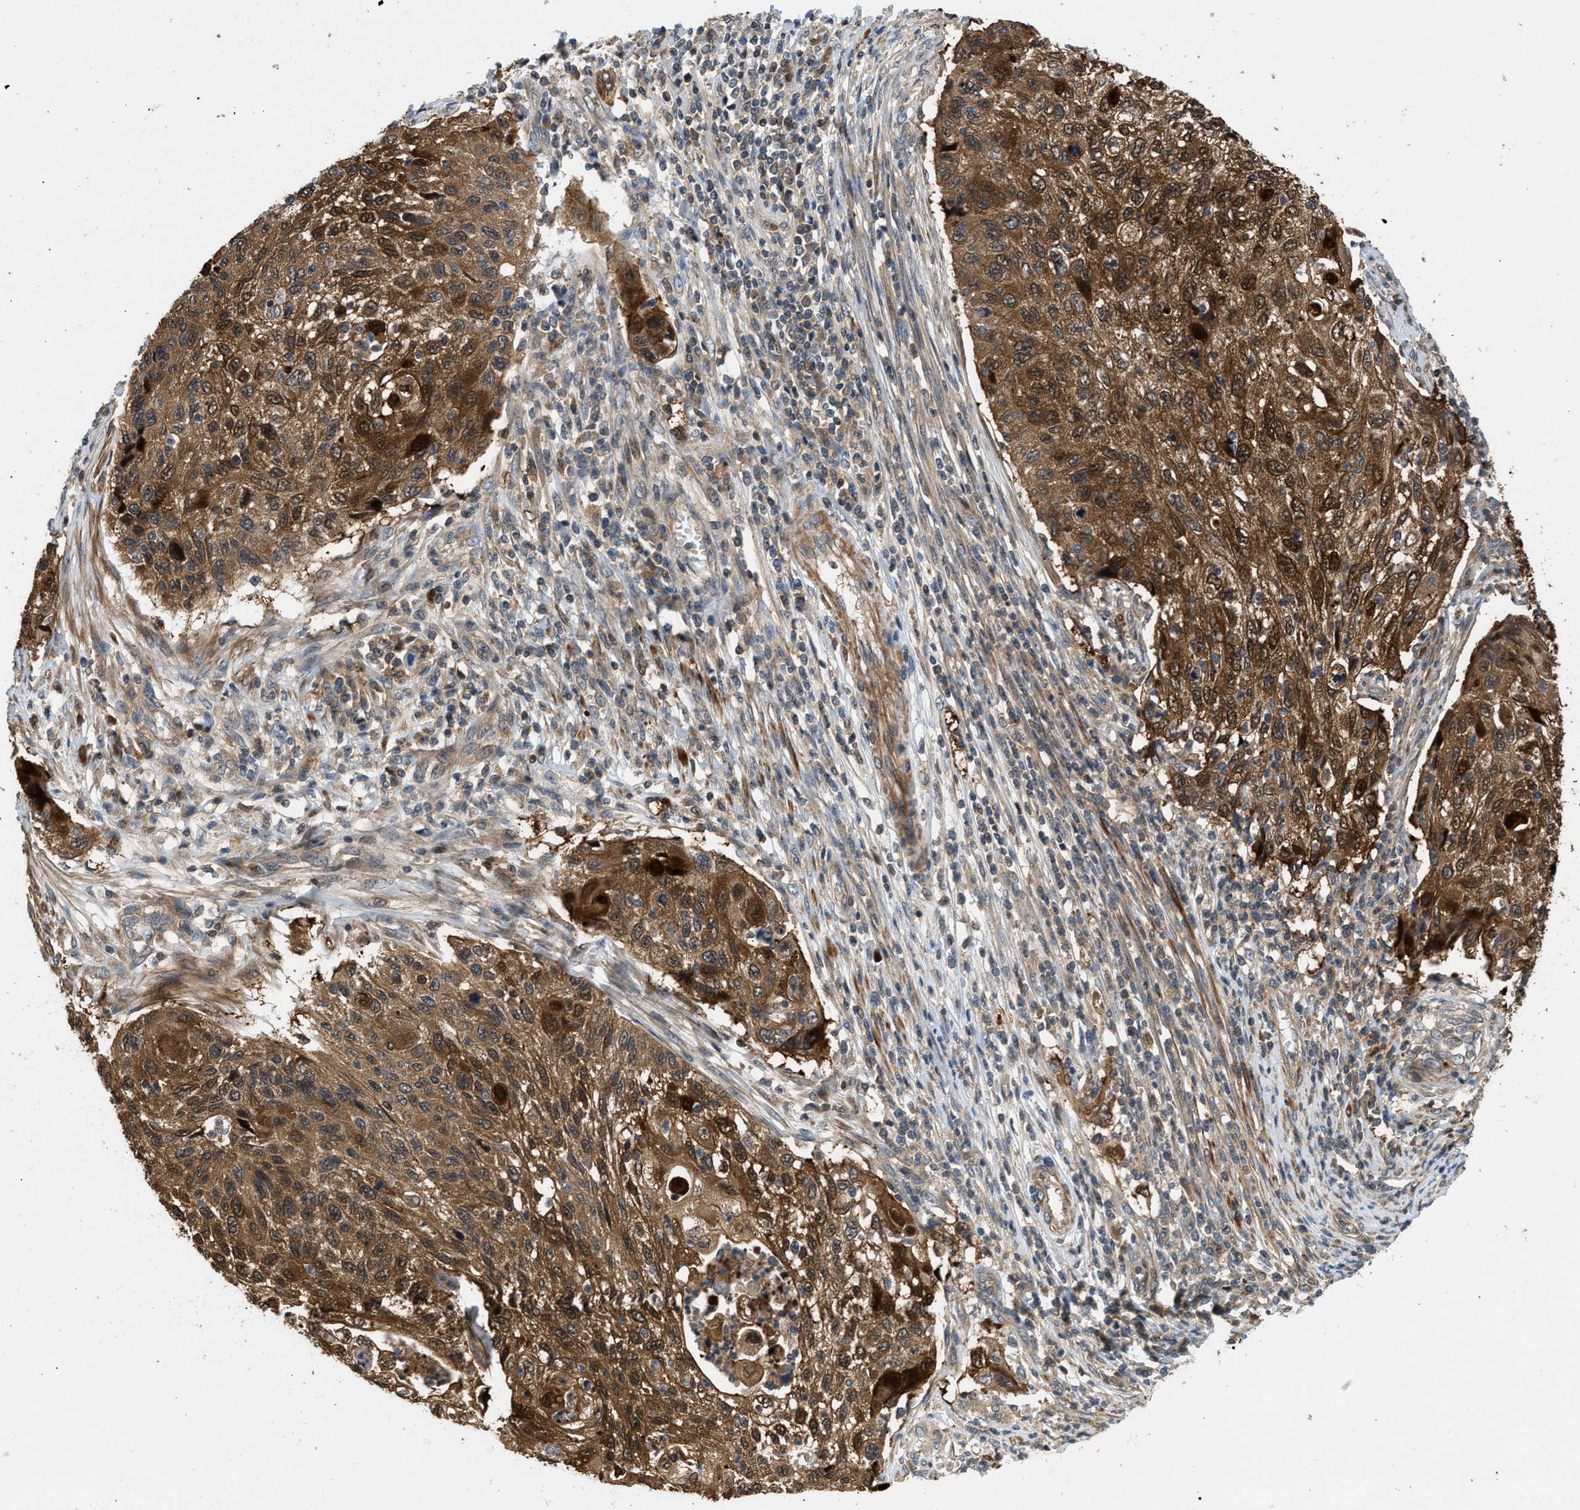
{"staining": {"intensity": "strong", "quantity": ">75%", "location": "cytoplasmic/membranous,nuclear"}, "tissue": "cervical cancer", "cell_type": "Tumor cells", "image_type": "cancer", "snomed": [{"axis": "morphology", "description": "Squamous cell carcinoma, NOS"}, {"axis": "topography", "description": "Cervix"}], "caption": "Squamous cell carcinoma (cervical) tissue exhibits strong cytoplasmic/membranous and nuclear positivity in approximately >75% of tumor cells, visualized by immunohistochemistry.", "gene": "GPR31", "patient": {"sex": "female", "age": 70}}